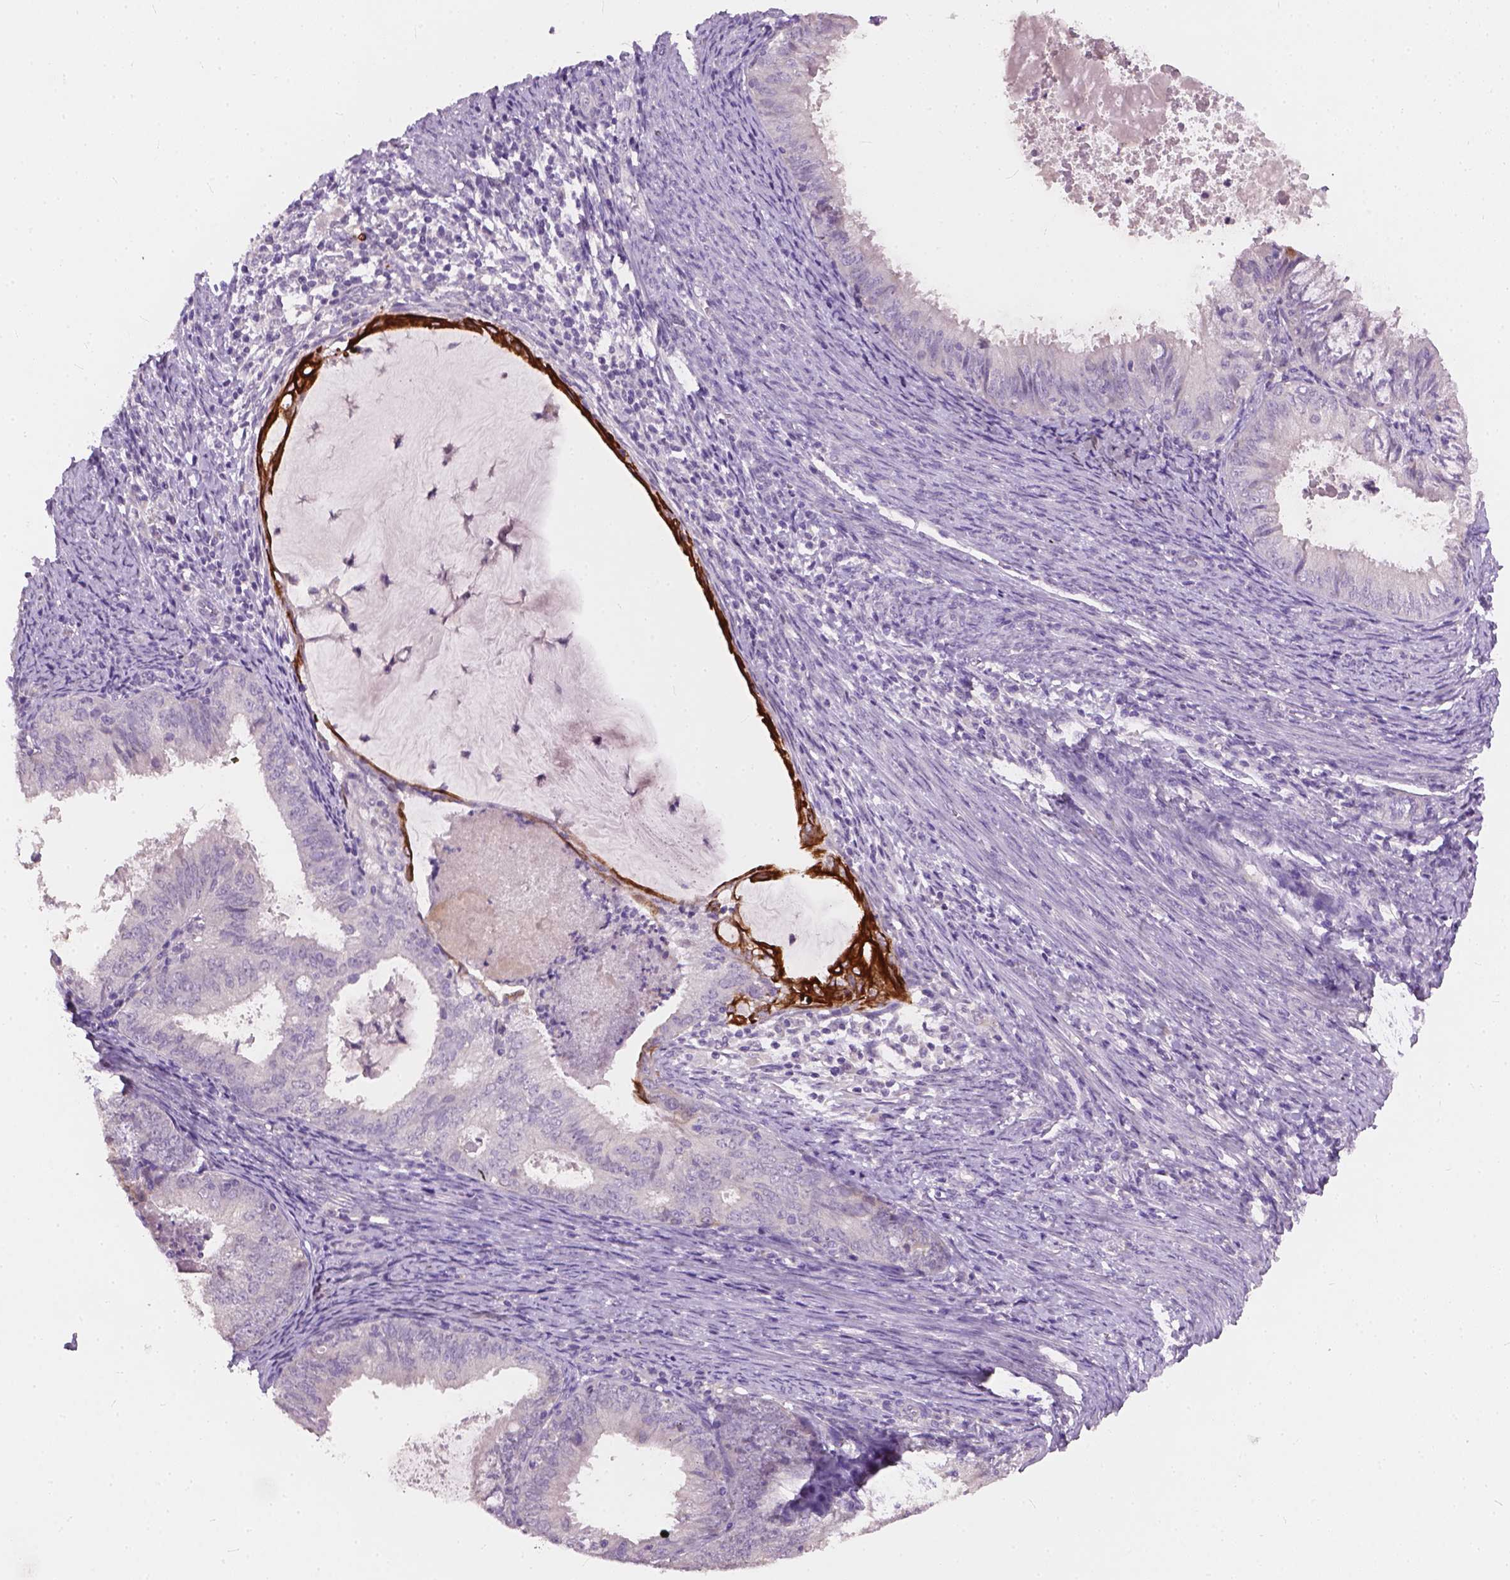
{"staining": {"intensity": "moderate", "quantity": "<25%", "location": "cytoplasmic/membranous"}, "tissue": "endometrial cancer", "cell_type": "Tumor cells", "image_type": "cancer", "snomed": [{"axis": "morphology", "description": "Adenocarcinoma, NOS"}, {"axis": "topography", "description": "Endometrium"}], "caption": "There is low levels of moderate cytoplasmic/membranous staining in tumor cells of endometrial adenocarcinoma, as demonstrated by immunohistochemical staining (brown color).", "gene": "KRT17", "patient": {"sex": "female", "age": 57}}